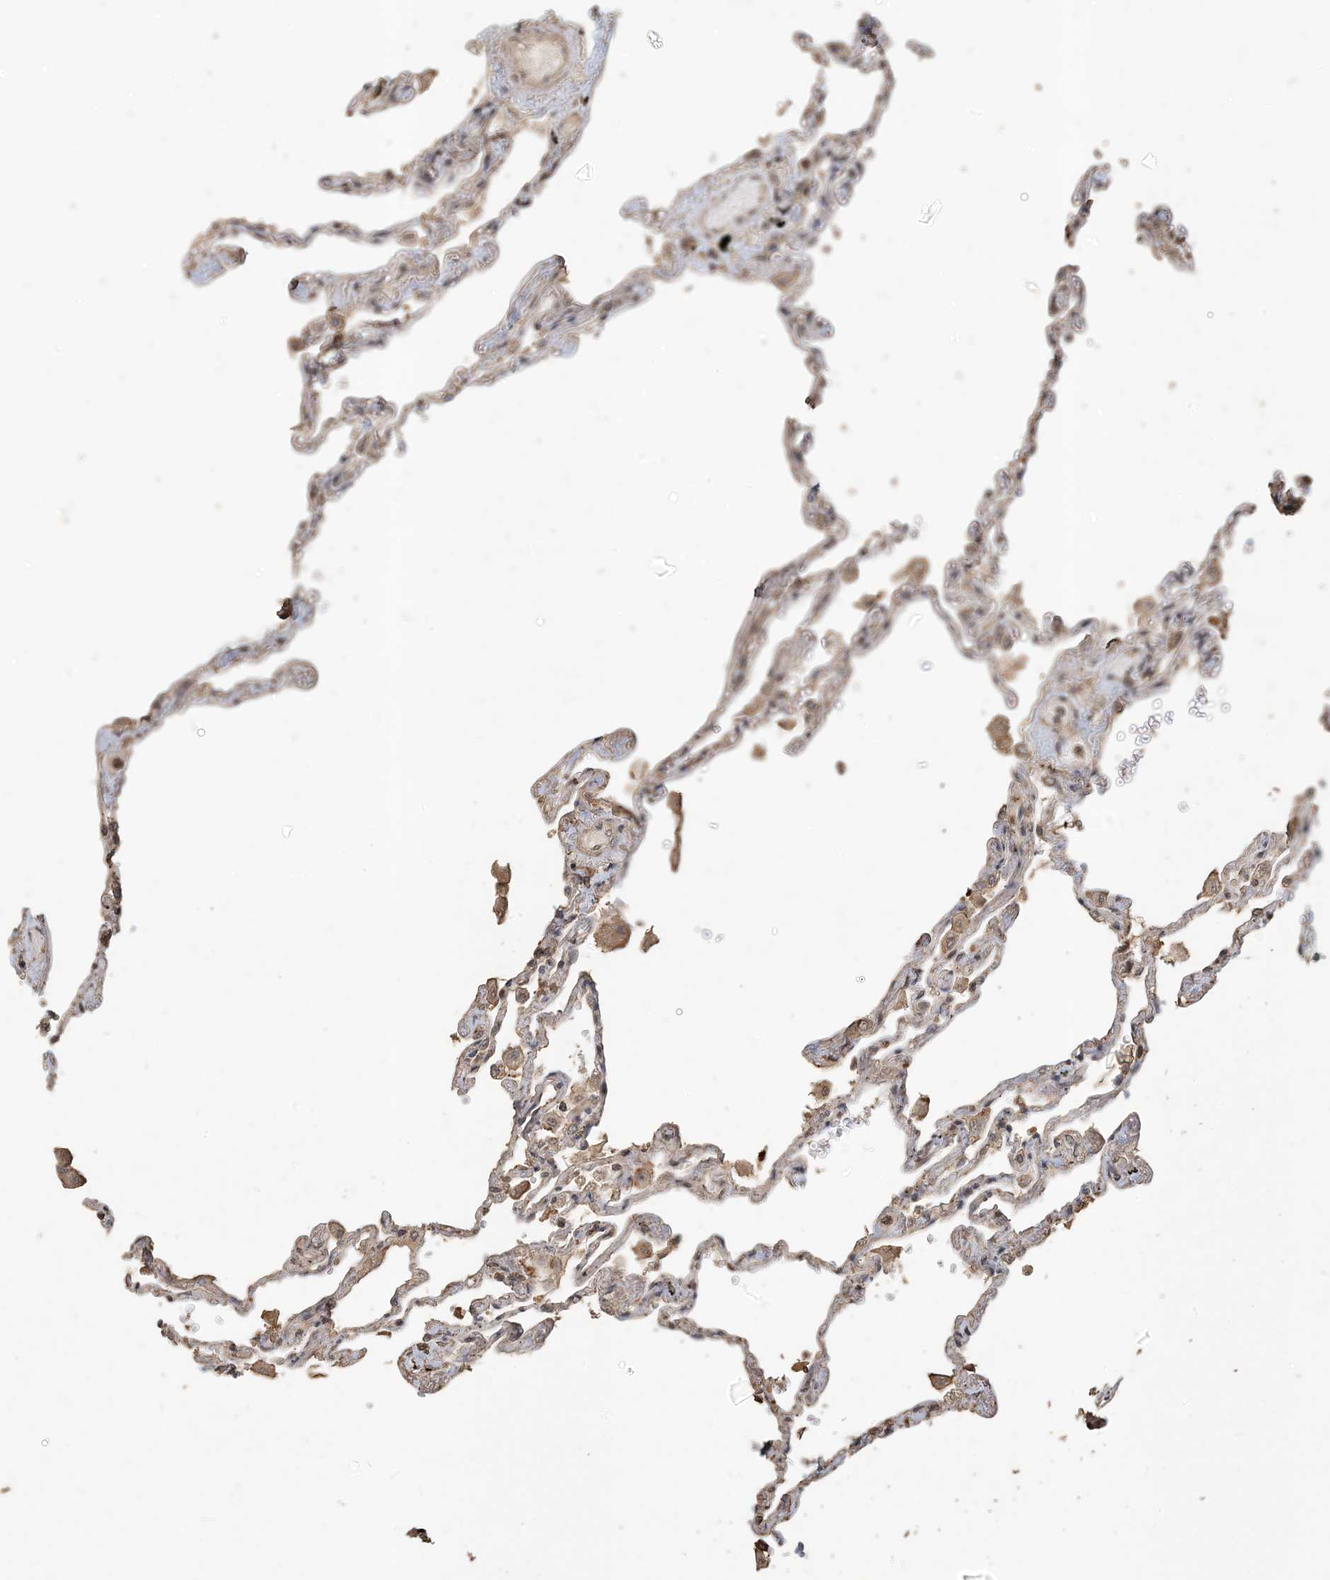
{"staining": {"intensity": "negative", "quantity": "none", "location": "none"}, "tissue": "lung", "cell_type": "Alveolar cells", "image_type": "normal", "snomed": [{"axis": "morphology", "description": "Normal tissue, NOS"}, {"axis": "topography", "description": "Lung"}], "caption": "Protein analysis of normal lung demonstrates no significant positivity in alveolar cells.", "gene": "ZC3H12A", "patient": {"sex": "female", "age": 67}}